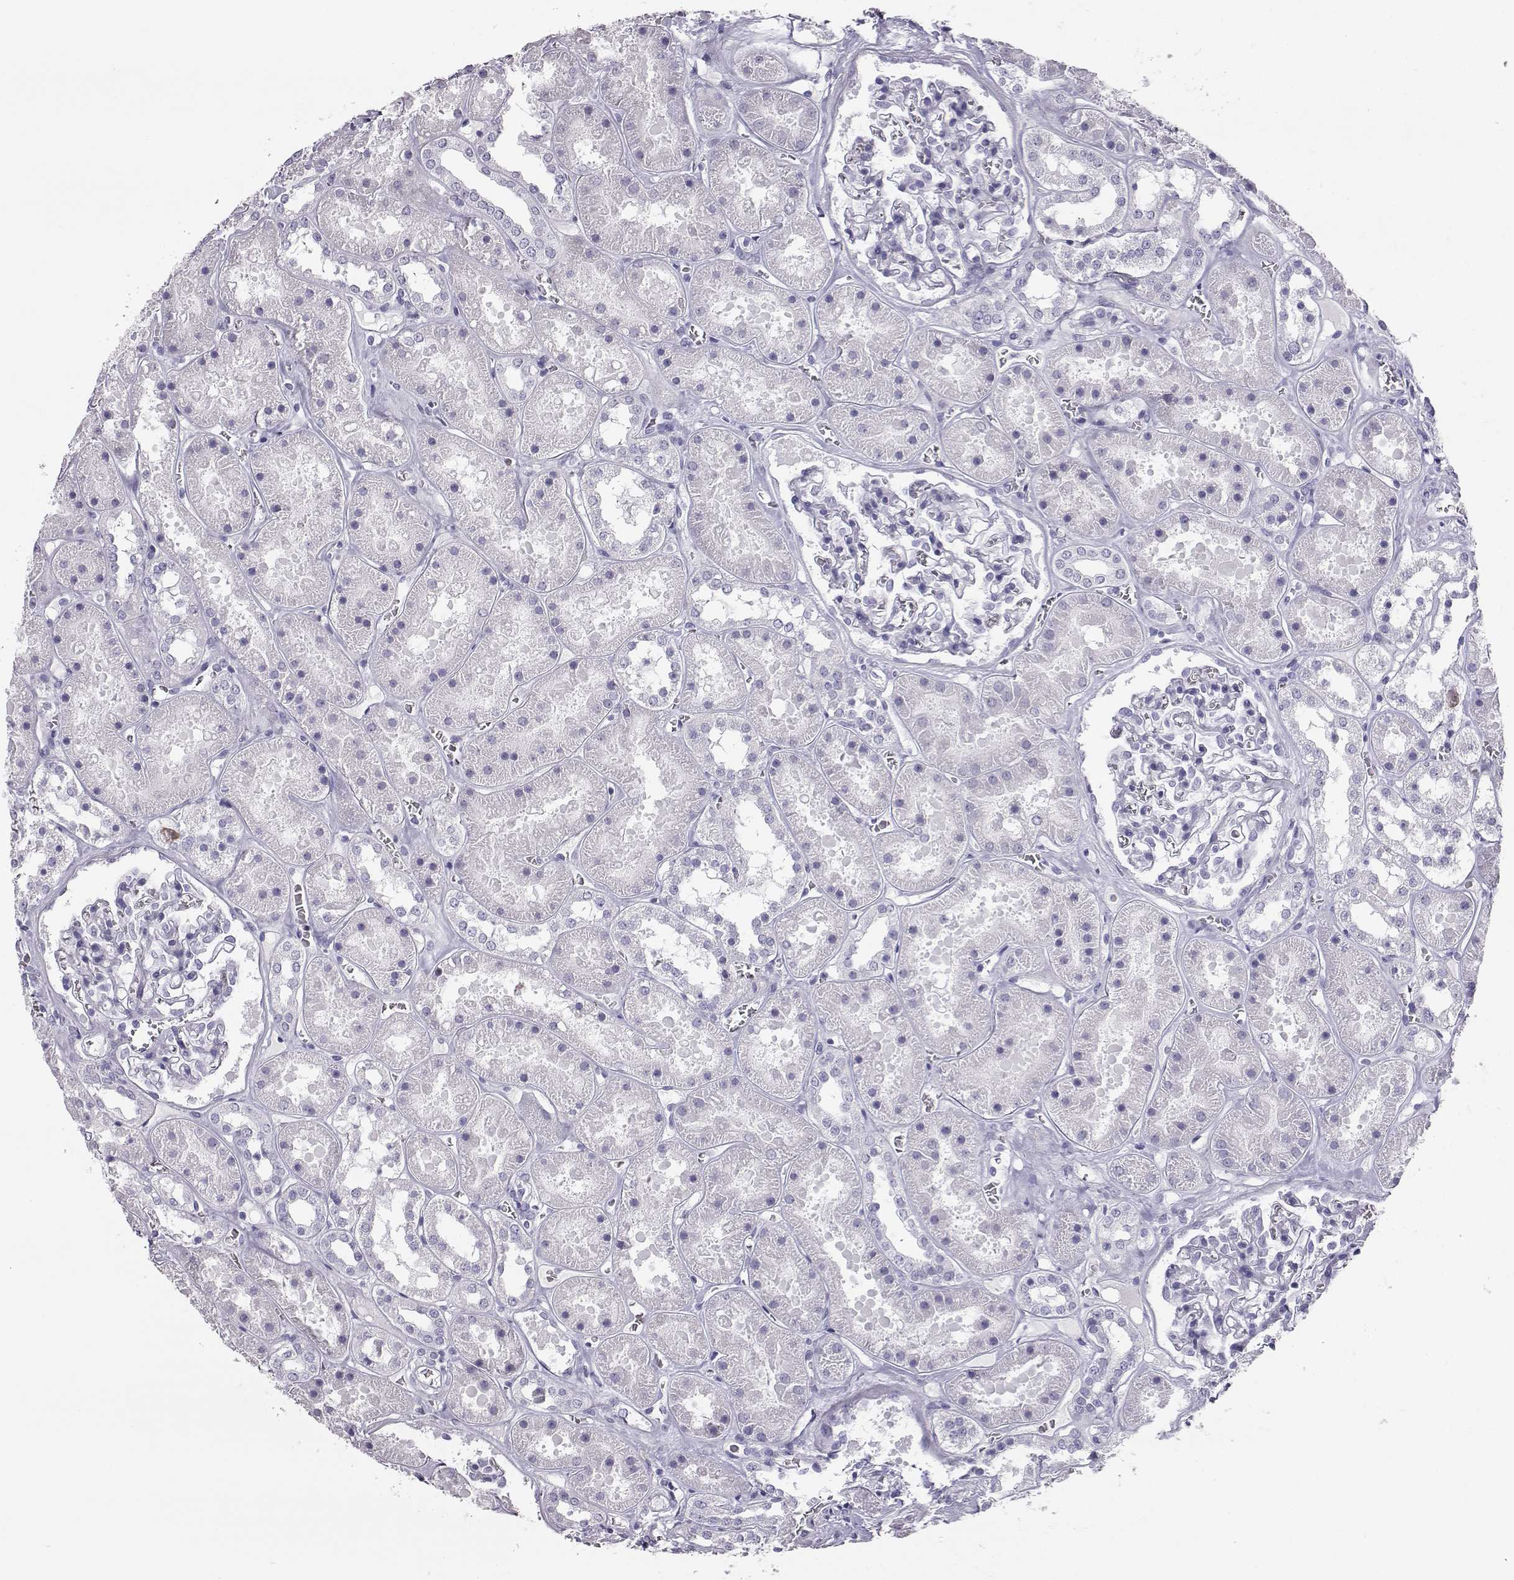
{"staining": {"intensity": "negative", "quantity": "none", "location": "none"}, "tissue": "kidney", "cell_type": "Cells in glomeruli", "image_type": "normal", "snomed": [{"axis": "morphology", "description": "Normal tissue, NOS"}, {"axis": "topography", "description": "Kidney"}], "caption": "Immunohistochemistry histopathology image of normal kidney stained for a protein (brown), which exhibits no expression in cells in glomeruli. (Brightfield microscopy of DAB immunohistochemistry (IHC) at high magnification).", "gene": "ITLN1", "patient": {"sex": "female", "age": 41}}